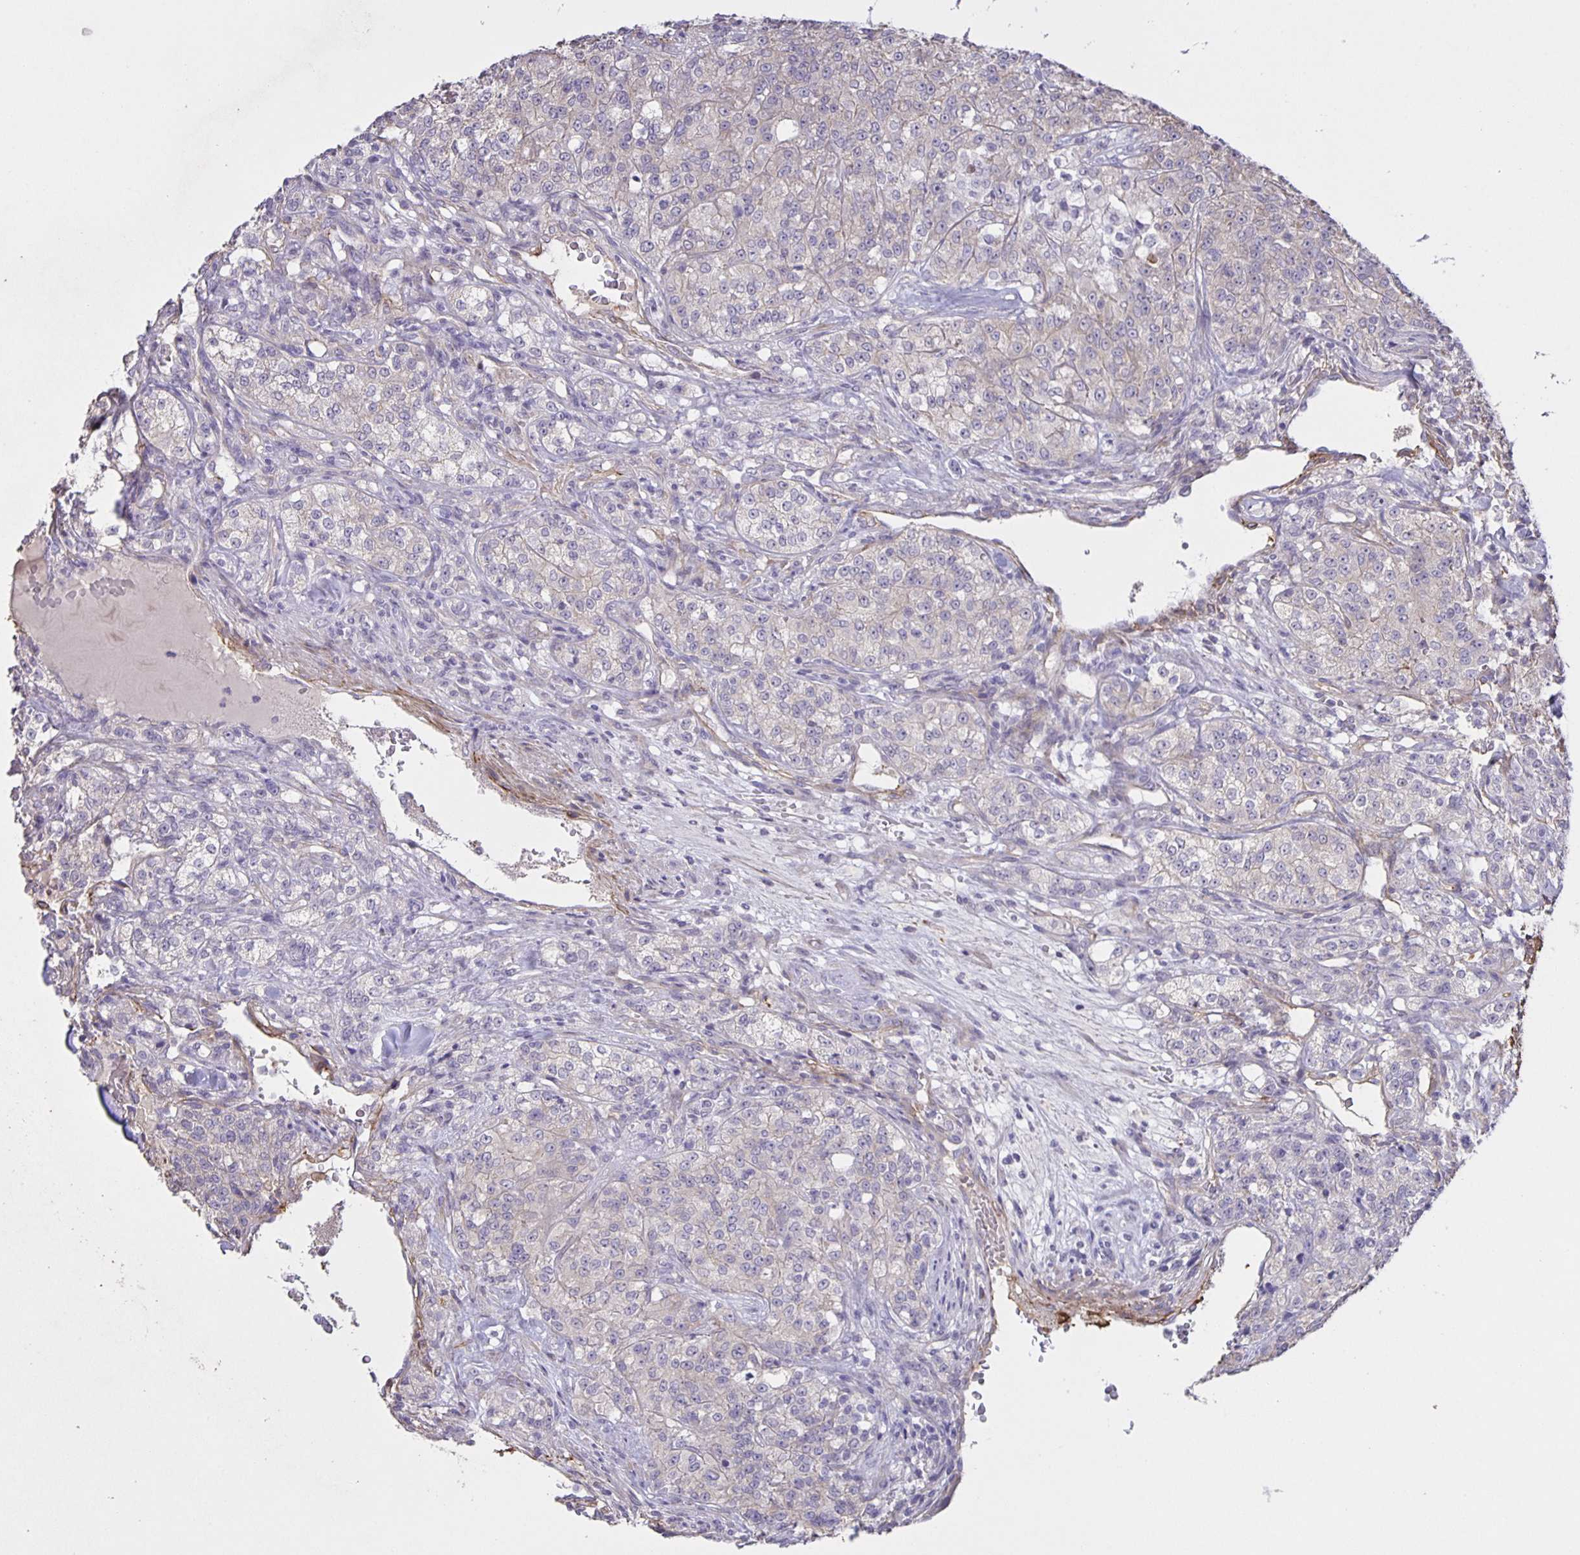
{"staining": {"intensity": "negative", "quantity": "none", "location": "none"}, "tissue": "renal cancer", "cell_type": "Tumor cells", "image_type": "cancer", "snomed": [{"axis": "morphology", "description": "Adenocarcinoma, NOS"}, {"axis": "topography", "description": "Kidney"}], "caption": "Immunohistochemical staining of adenocarcinoma (renal) demonstrates no significant staining in tumor cells.", "gene": "SRCIN1", "patient": {"sex": "female", "age": 63}}